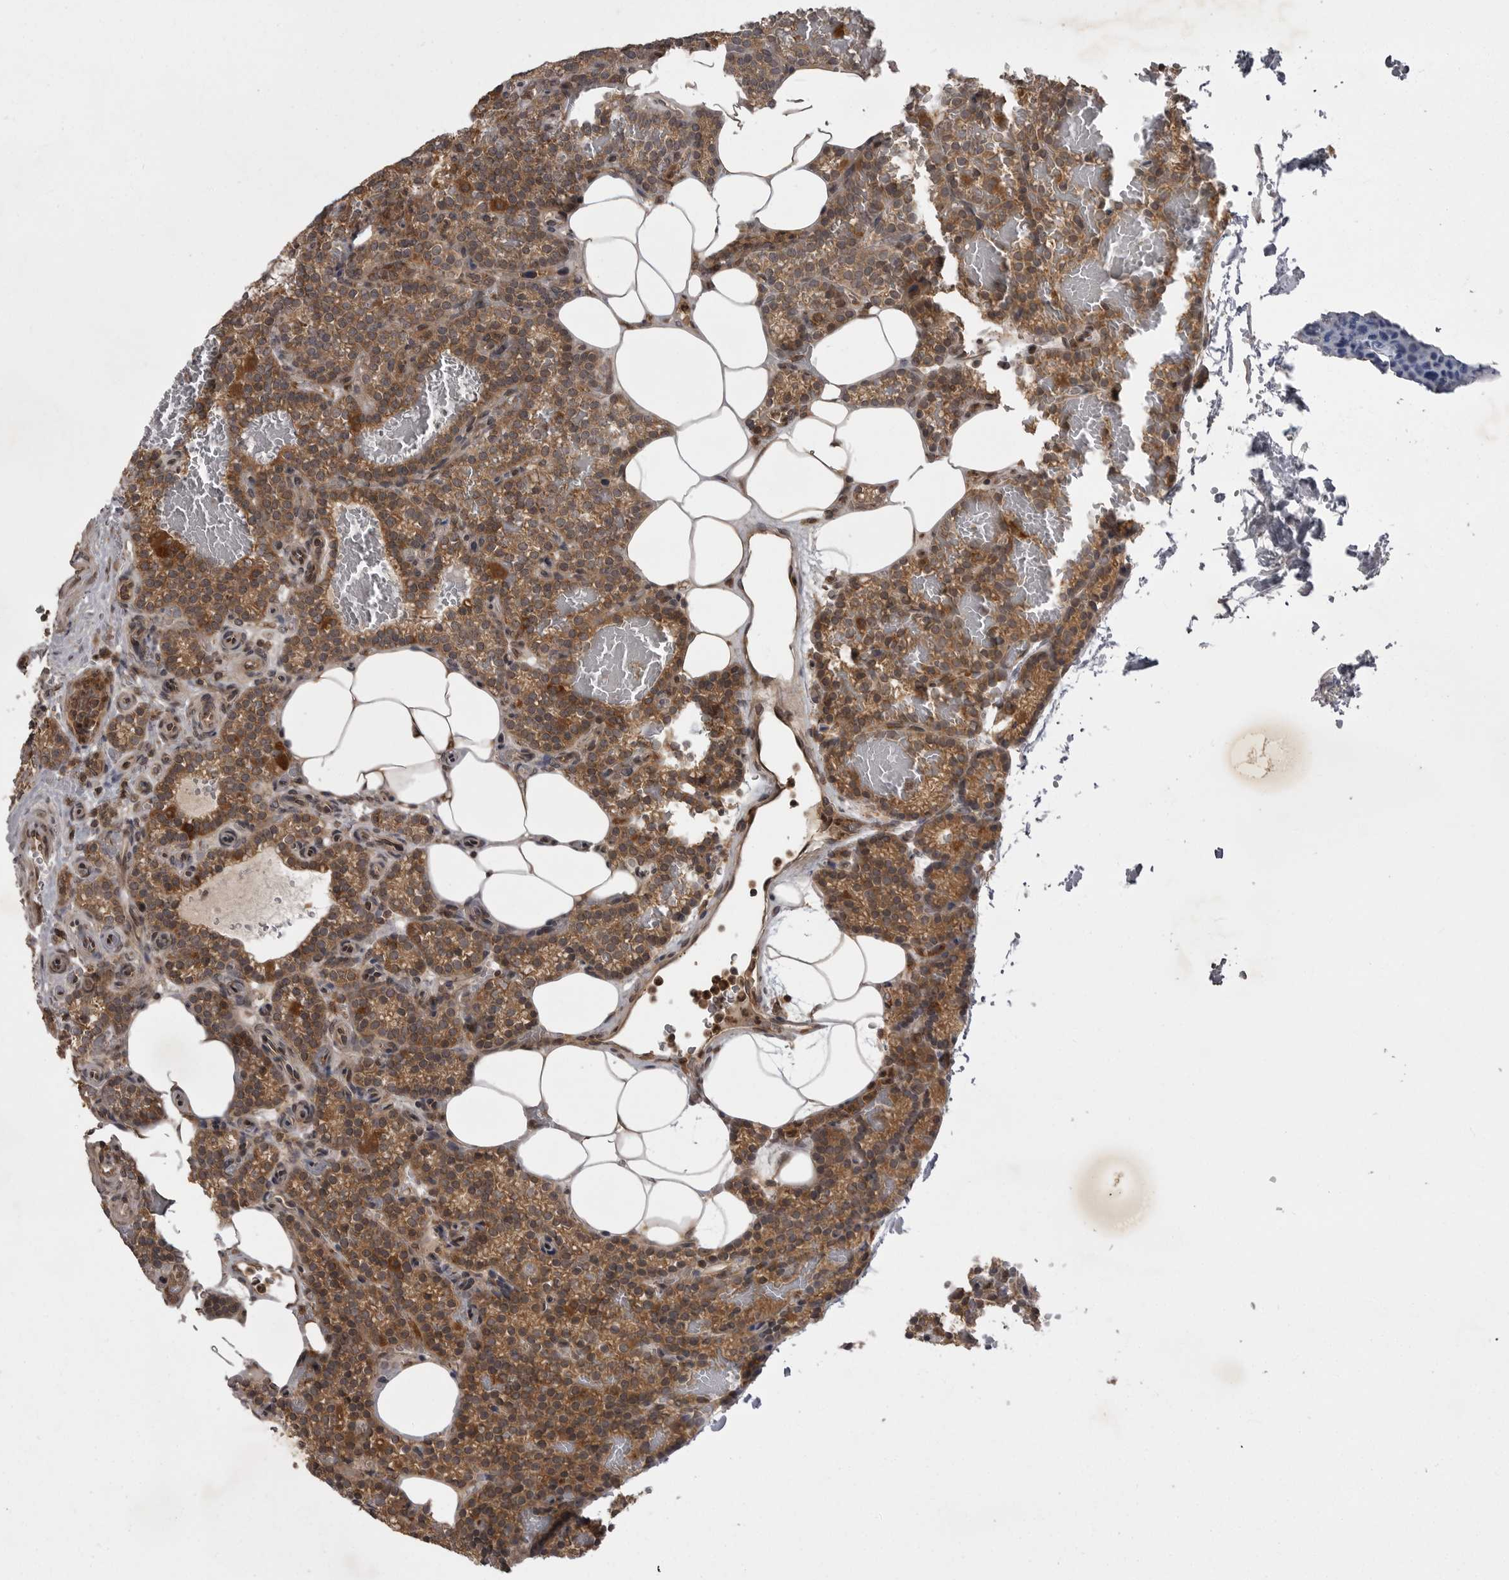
{"staining": {"intensity": "moderate", "quantity": ">75%", "location": "cytoplasmic/membranous"}, "tissue": "parathyroid gland", "cell_type": "Glandular cells", "image_type": "normal", "snomed": [{"axis": "morphology", "description": "Normal tissue, NOS"}, {"axis": "topography", "description": "Parathyroid gland"}], "caption": "The immunohistochemical stain shows moderate cytoplasmic/membranous positivity in glandular cells of unremarkable parathyroid gland. (Brightfield microscopy of DAB IHC at high magnification).", "gene": "STK24", "patient": {"sex": "male", "age": 58}}